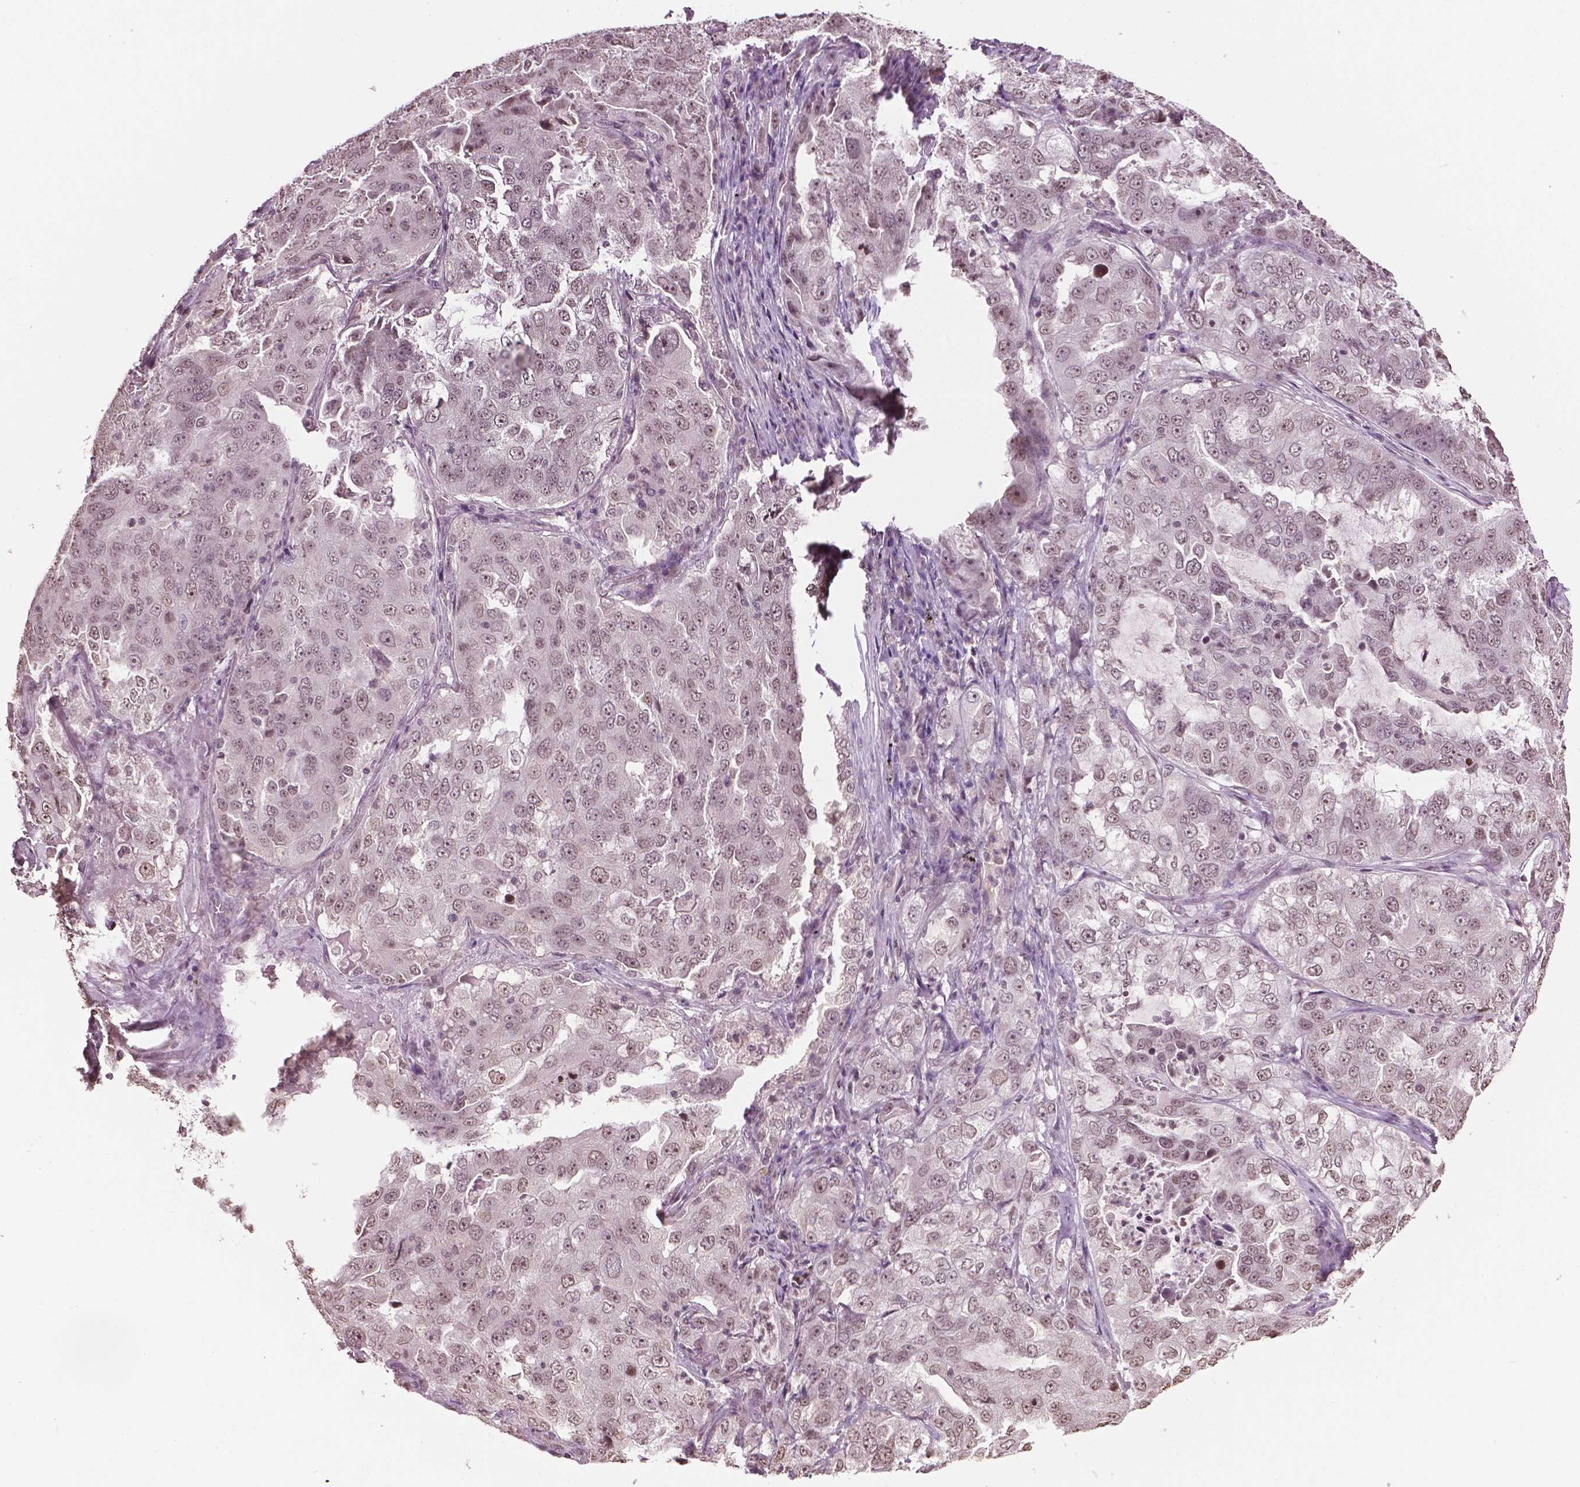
{"staining": {"intensity": "moderate", "quantity": ">75%", "location": "nuclear"}, "tissue": "lung cancer", "cell_type": "Tumor cells", "image_type": "cancer", "snomed": [{"axis": "morphology", "description": "Adenocarcinoma, NOS"}, {"axis": "topography", "description": "Lung"}], "caption": "A medium amount of moderate nuclear expression is present in approximately >75% of tumor cells in lung cancer (adenocarcinoma) tissue. Using DAB (brown) and hematoxylin (blue) stains, captured at high magnification using brightfield microscopy.", "gene": "DEK", "patient": {"sex": "female", "age": 61}}